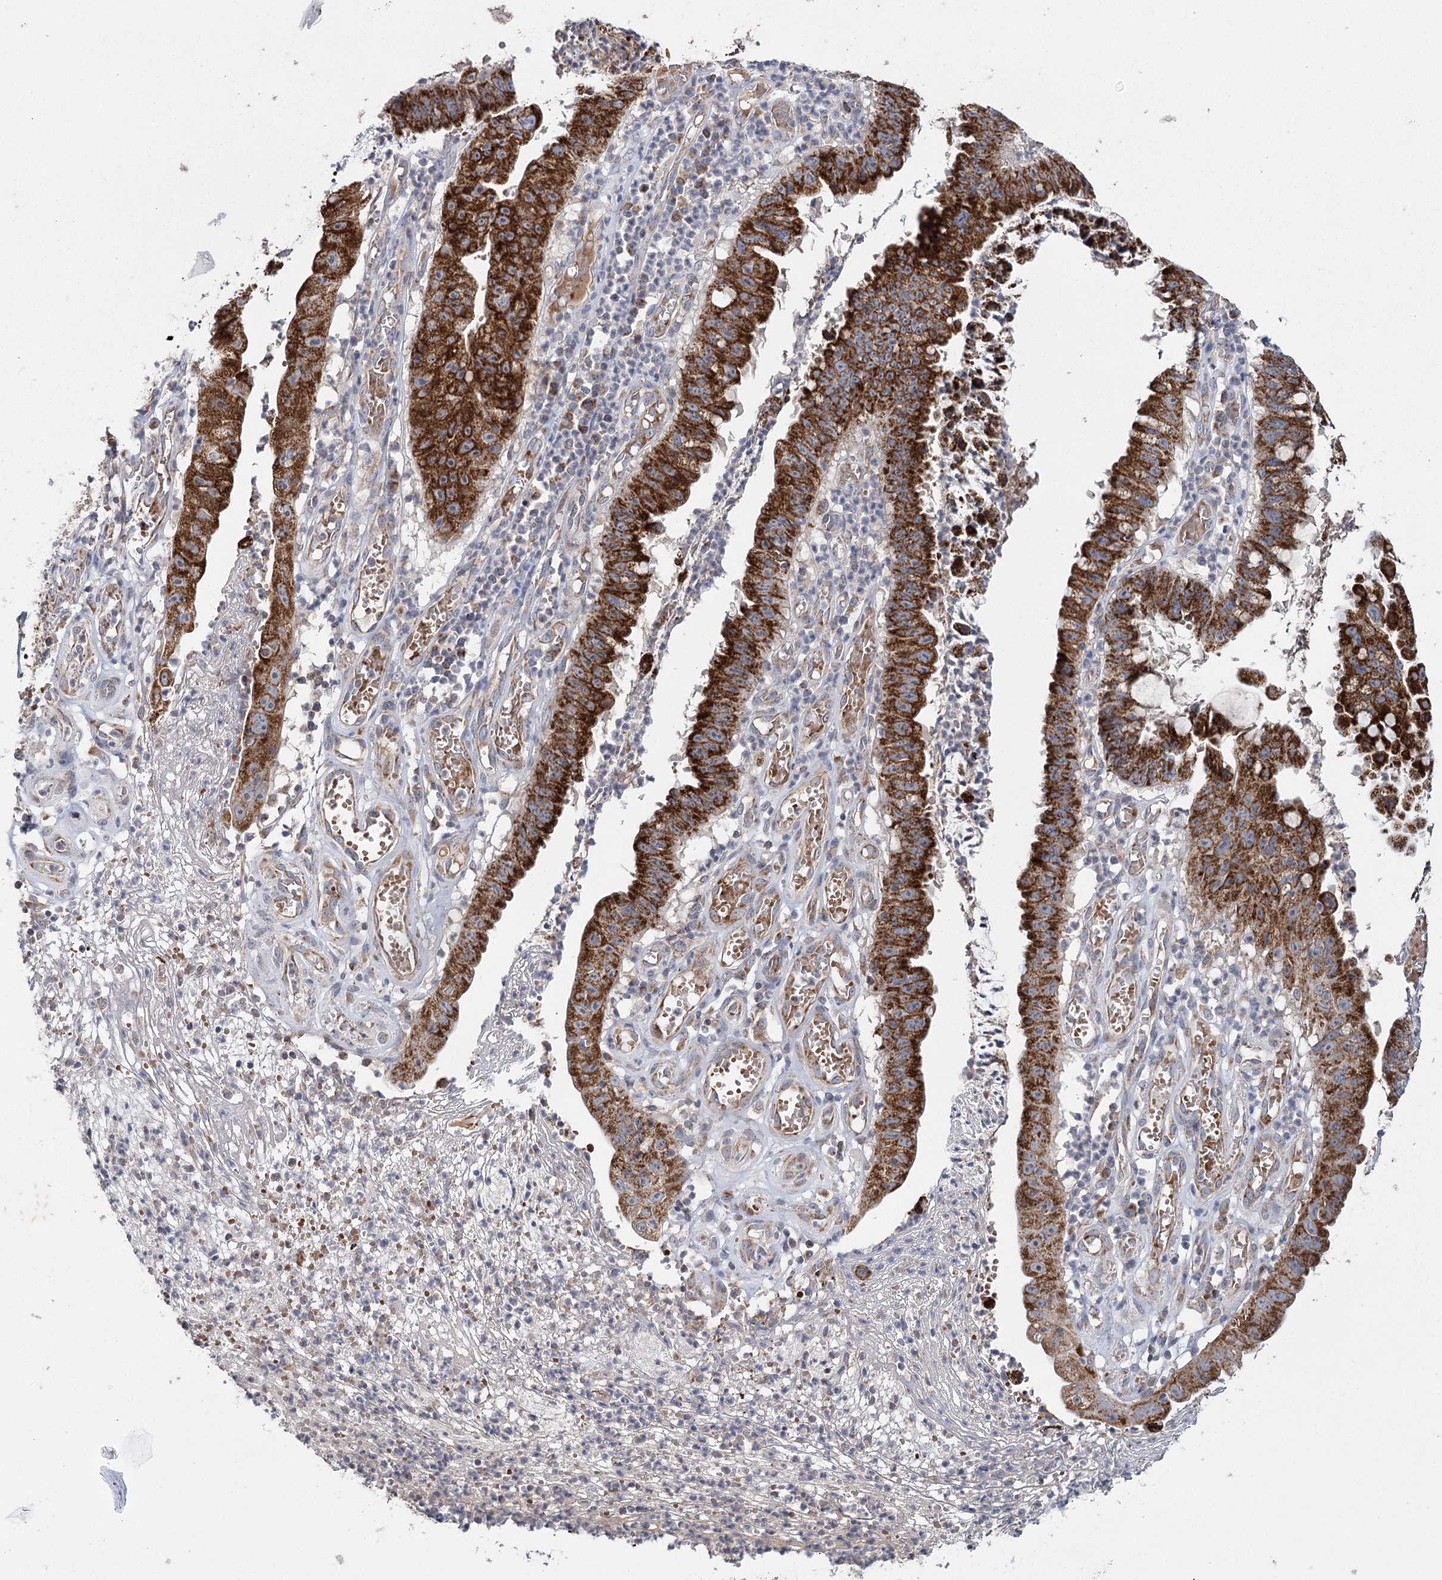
{"staining": {"intensity": "strong", "quantity": ">75%", "location": "cytoplasmic/membranous"}, "tissue": "stomach cancer", "cell_type": "Tumor cells", "image_type": "cancer", "snomed": [{"axis": "morphology", "description": "Adenocarcinoma, NOS"}, {"axis": "topography", "description": "Stomach"}], "caption": "There is high levels of strong cytoplasmic/membranous expression in tumor cells of stomach adenocarcinoma, as demonstrated by immunohistochemical staining (brown color).", "gene": "MRPL44", "patient": {"sex": "male", "age": 59}}